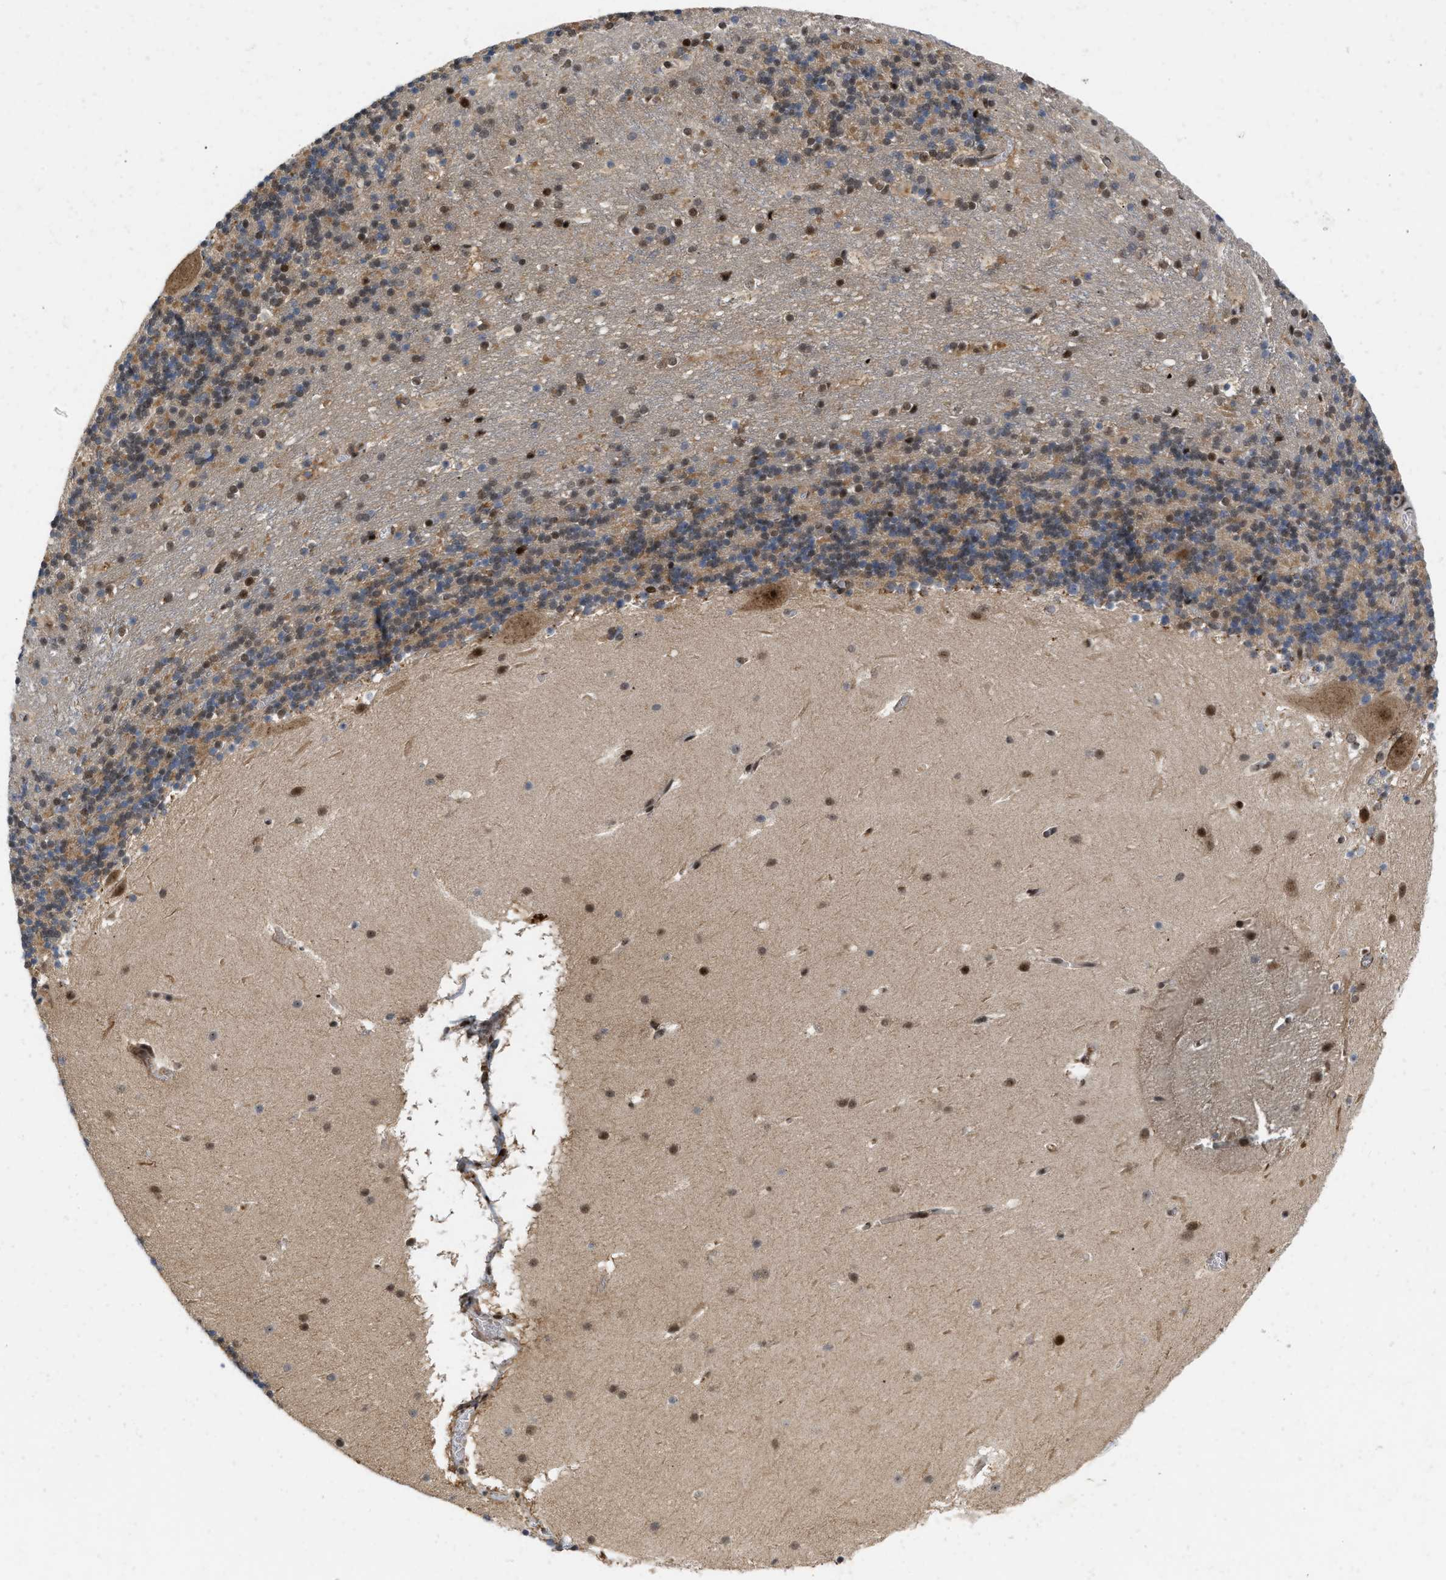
{"staining": {"intensity": "moderate", "quantity": ">75%", "location": "cytoplasmic/membranous,nuclear"}, "tissue": "cerebellum", "cell_type": "Cells in granular layer", "image_type": "normal", "snomed": [{"axis": "morphology", "description": "Normal tissue, NOS"}, {"axis": "topography", "description": "Cerebellum"}], "caption": "Protein analysis of normal cerebellum displays moderate cytoplasmic/membranous,nuclear staining in about >75% of cells in granular layer.", "gene": "ANKRD11", "patient": {"sex": "male", "age": 45}}